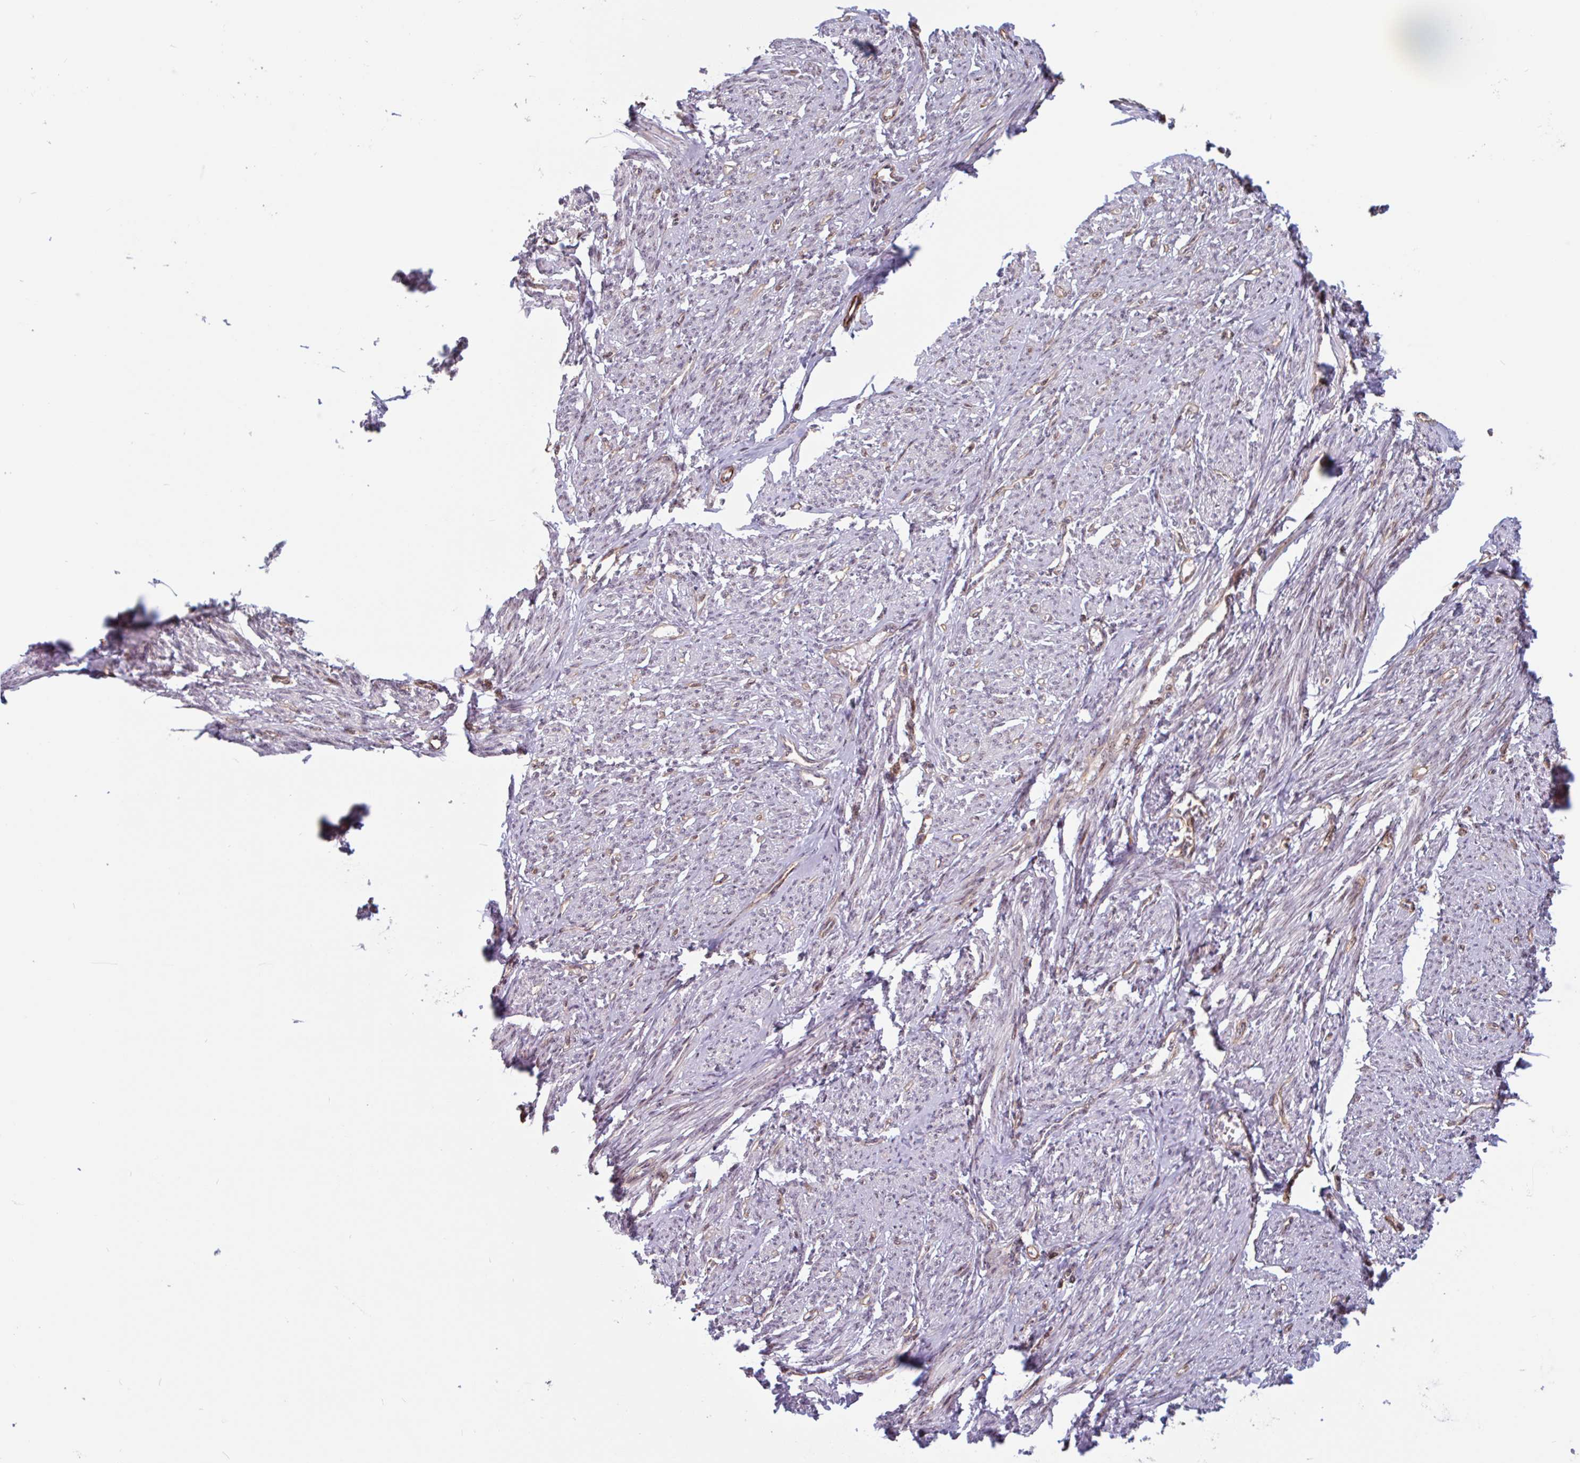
{"staining": {"intensity": "moderate", "quantity": "25%-75%", "location": "nuclear"}, "tissue": "smooth muscle", "cell_type": "Smooth muscle cells", "image_type": "normal", "snomed": [{"axis": "morphology", "description": "Normal tissue, NOS"}, {"axis": "topography", "description": "Smooth muscle"}], "caption": "The immunohistochemical stain labels moderate nuclear positivity in smooth muscle cells of benign smooth muscle. (DAB IHC with brightfield microscopy, high magnification).", "gene": "ZNF689", "patient": {"sex": "female", "age": 65}}